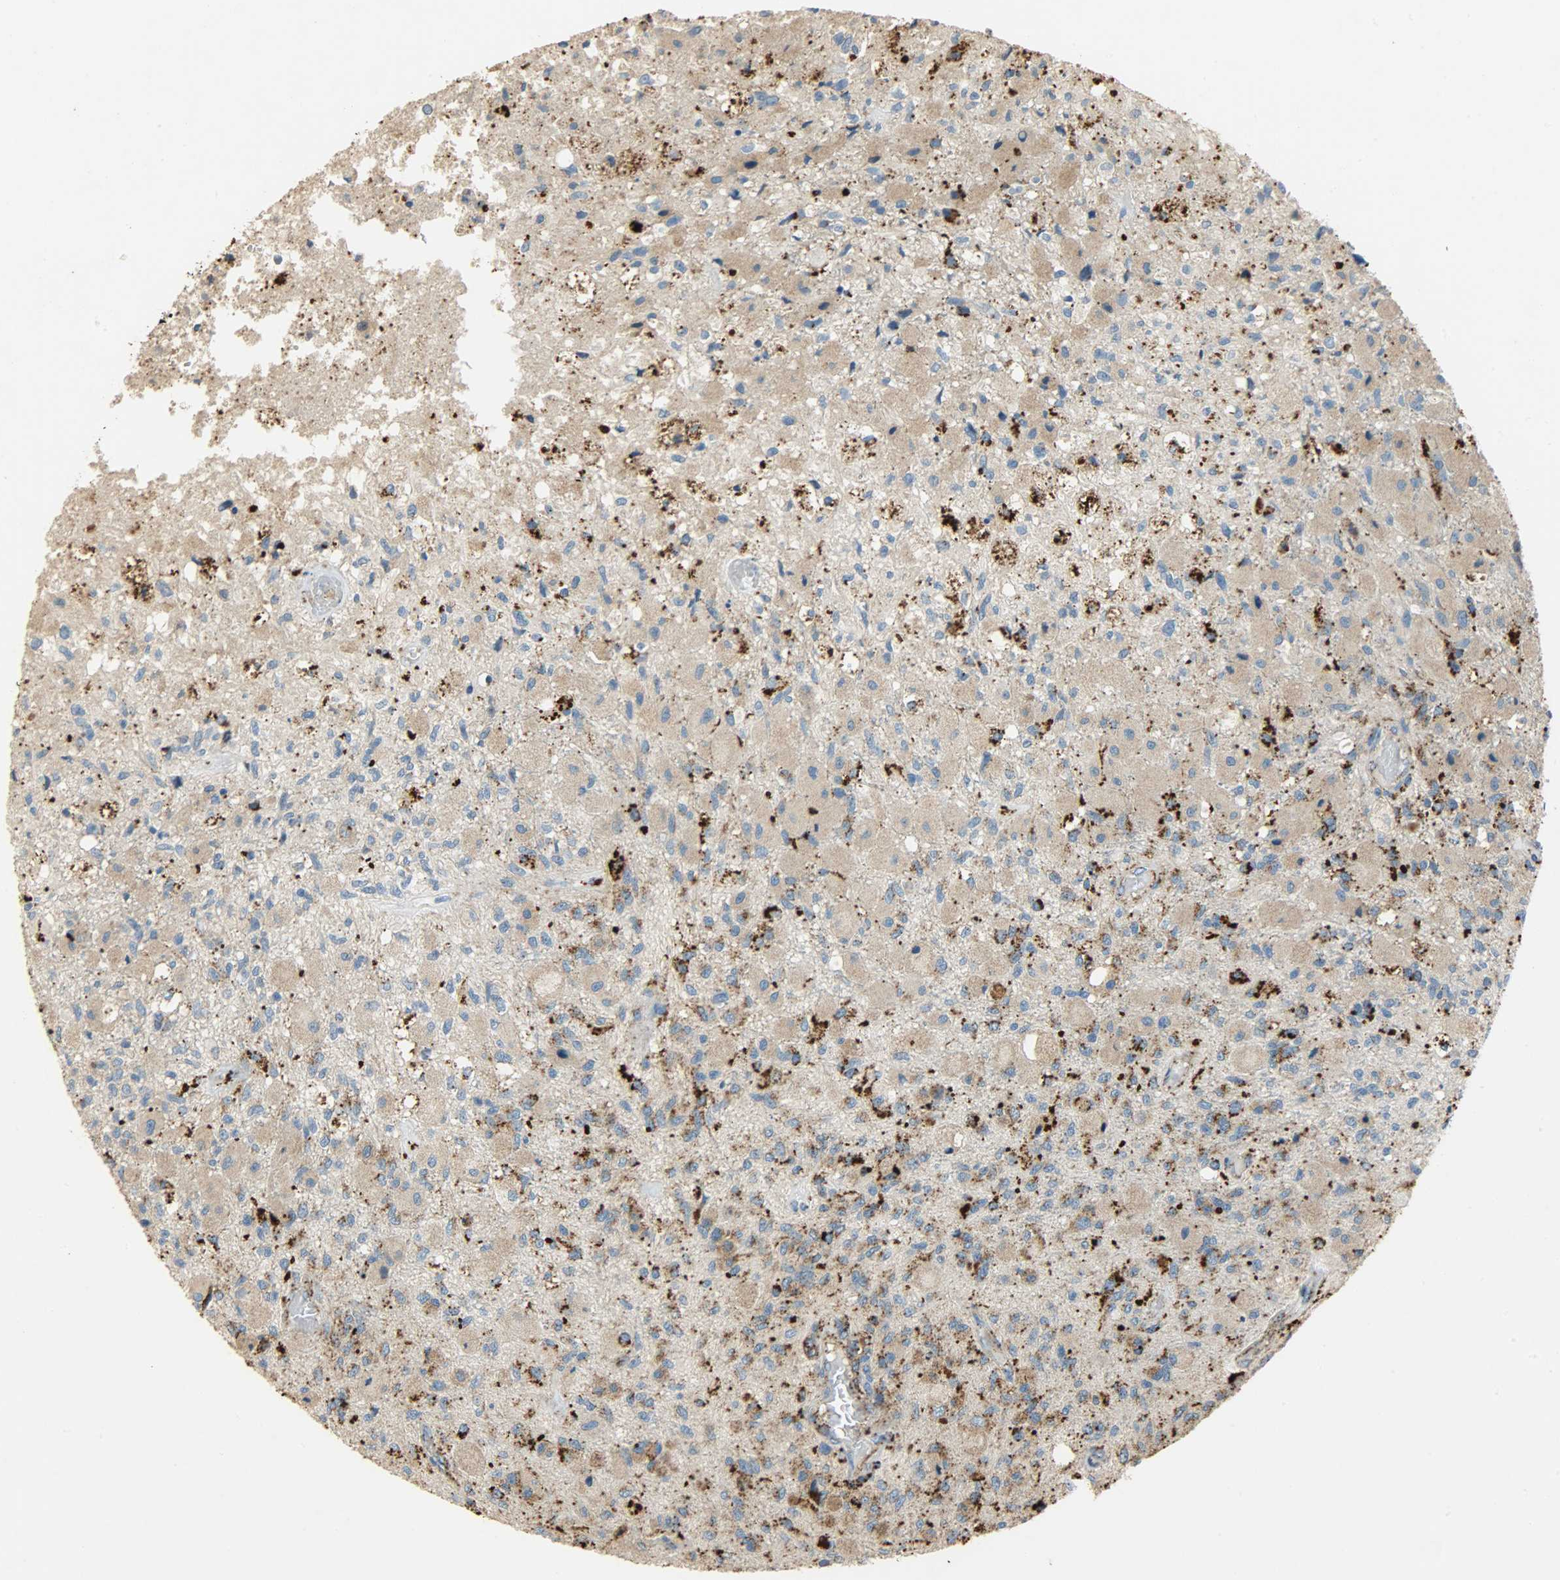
{"staining": {"intensity": "strong", "quantity": "25%-75%", "location": "cytoplasmic/membranous"}, "tissue": "glioma", "cell_type": "Tumor cells", "image_type": "cancer", "snomed": [{"axis": "morphology", "description": "Normal tissue, NOS"}, {"axis": "morphology", "description": "Glioma, malignant, High grade"}, {"axis": "topography", "description": "Cerebral cortex"}], "caption": "A photomicrograph of human glioma stained for a protein displays strong cytoplasmic/membranous brown staining in tumor cells.", "gene": "ASAH1", "patient": {"sex": "male", "age": 77}}